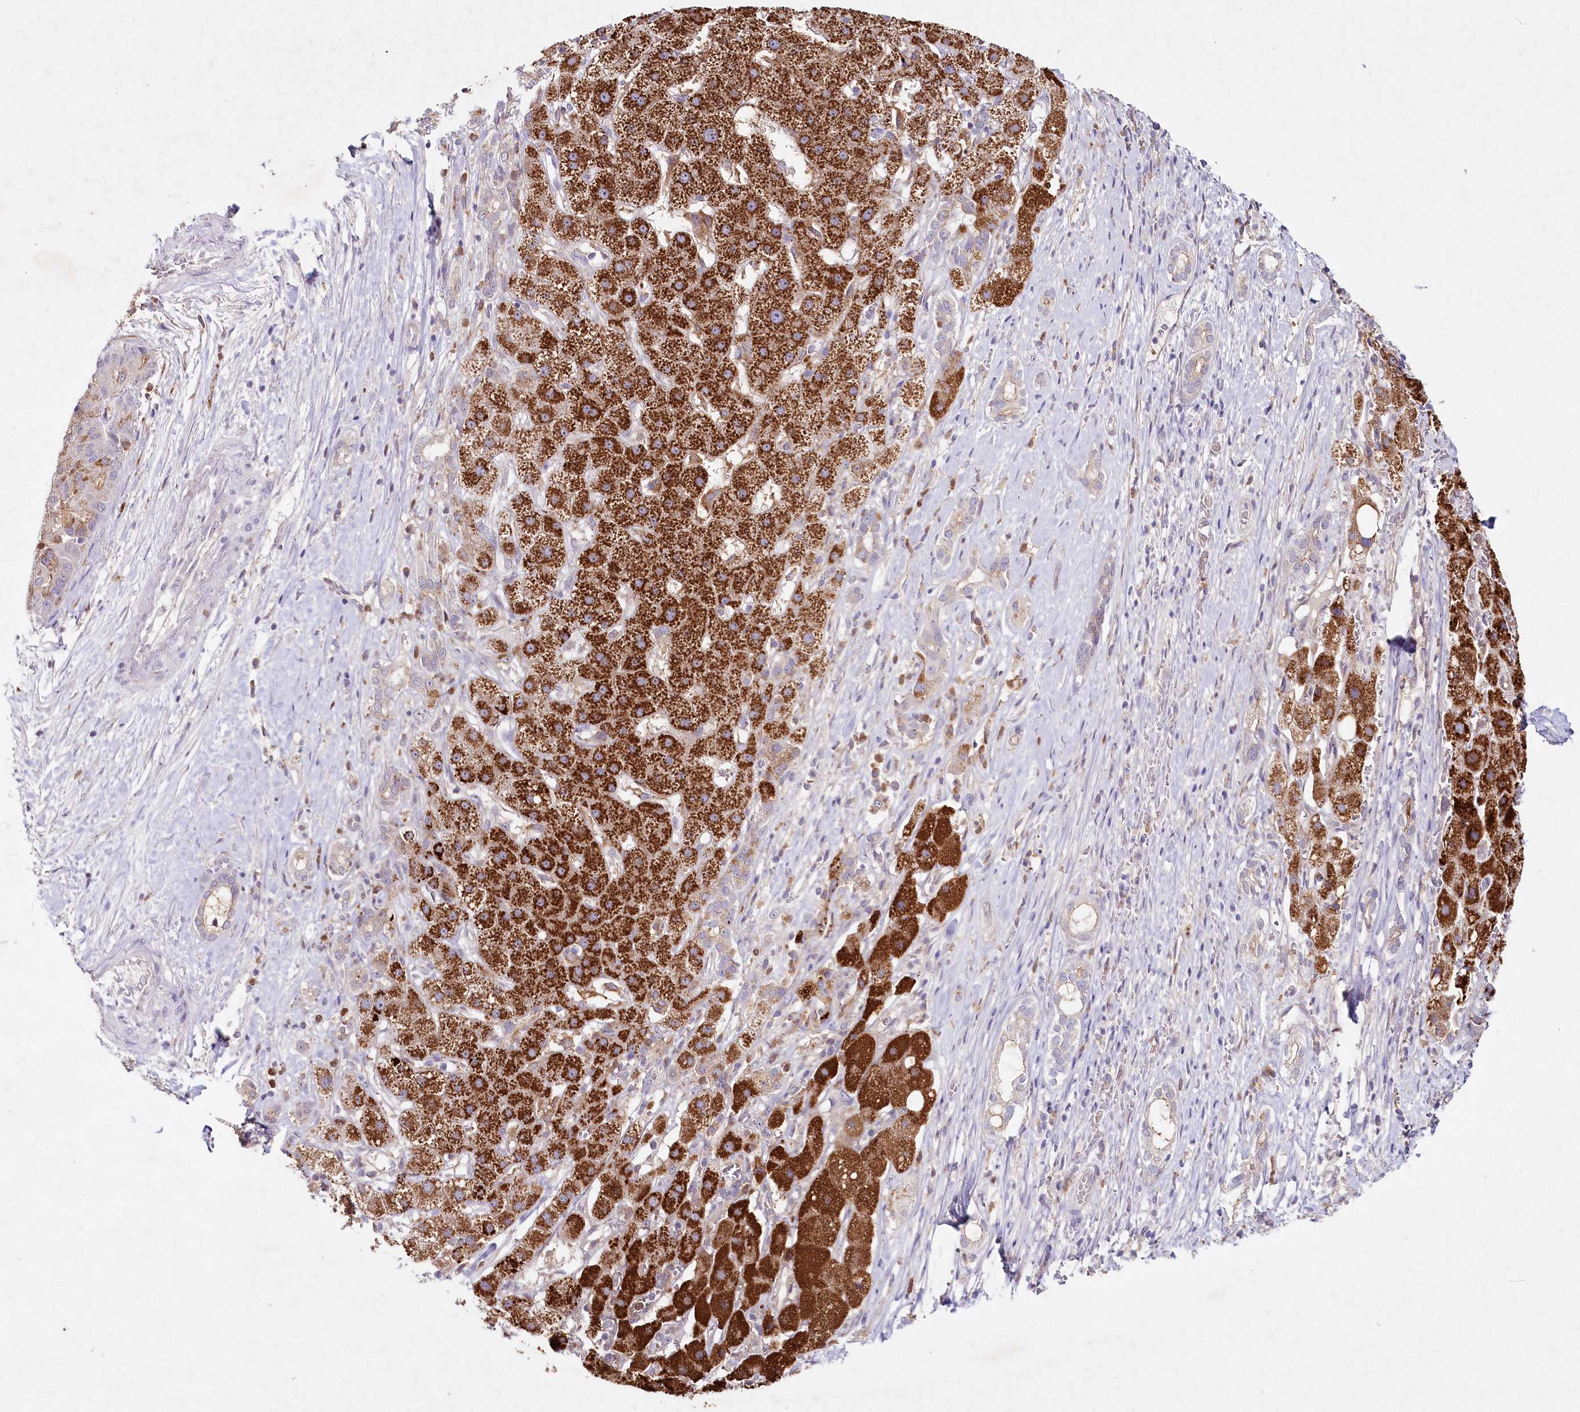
{"staining": {"intensity": "strong", "quantity": ">75%", "location": "cytoplasmic/membranous"}, "tissue": "liver cancer", "cell_type": "Tumor cells", "image_type": "cancer", "snomed": [{"axis": "morphology", "description": "Carcinoma, Hepatocellular, NOS"}, {"axis": "topography", "description": "Liver"}], "caption": "There is high levels of strong cytoplasmic/membranous positivity in tumor cells of liver cancer (hepatocellular carcinoma), as demonstrated by immunohistochemical staining (brown color).", "gene": "ALDH3B1", "patient": {"sex": "male", "age": 65}}